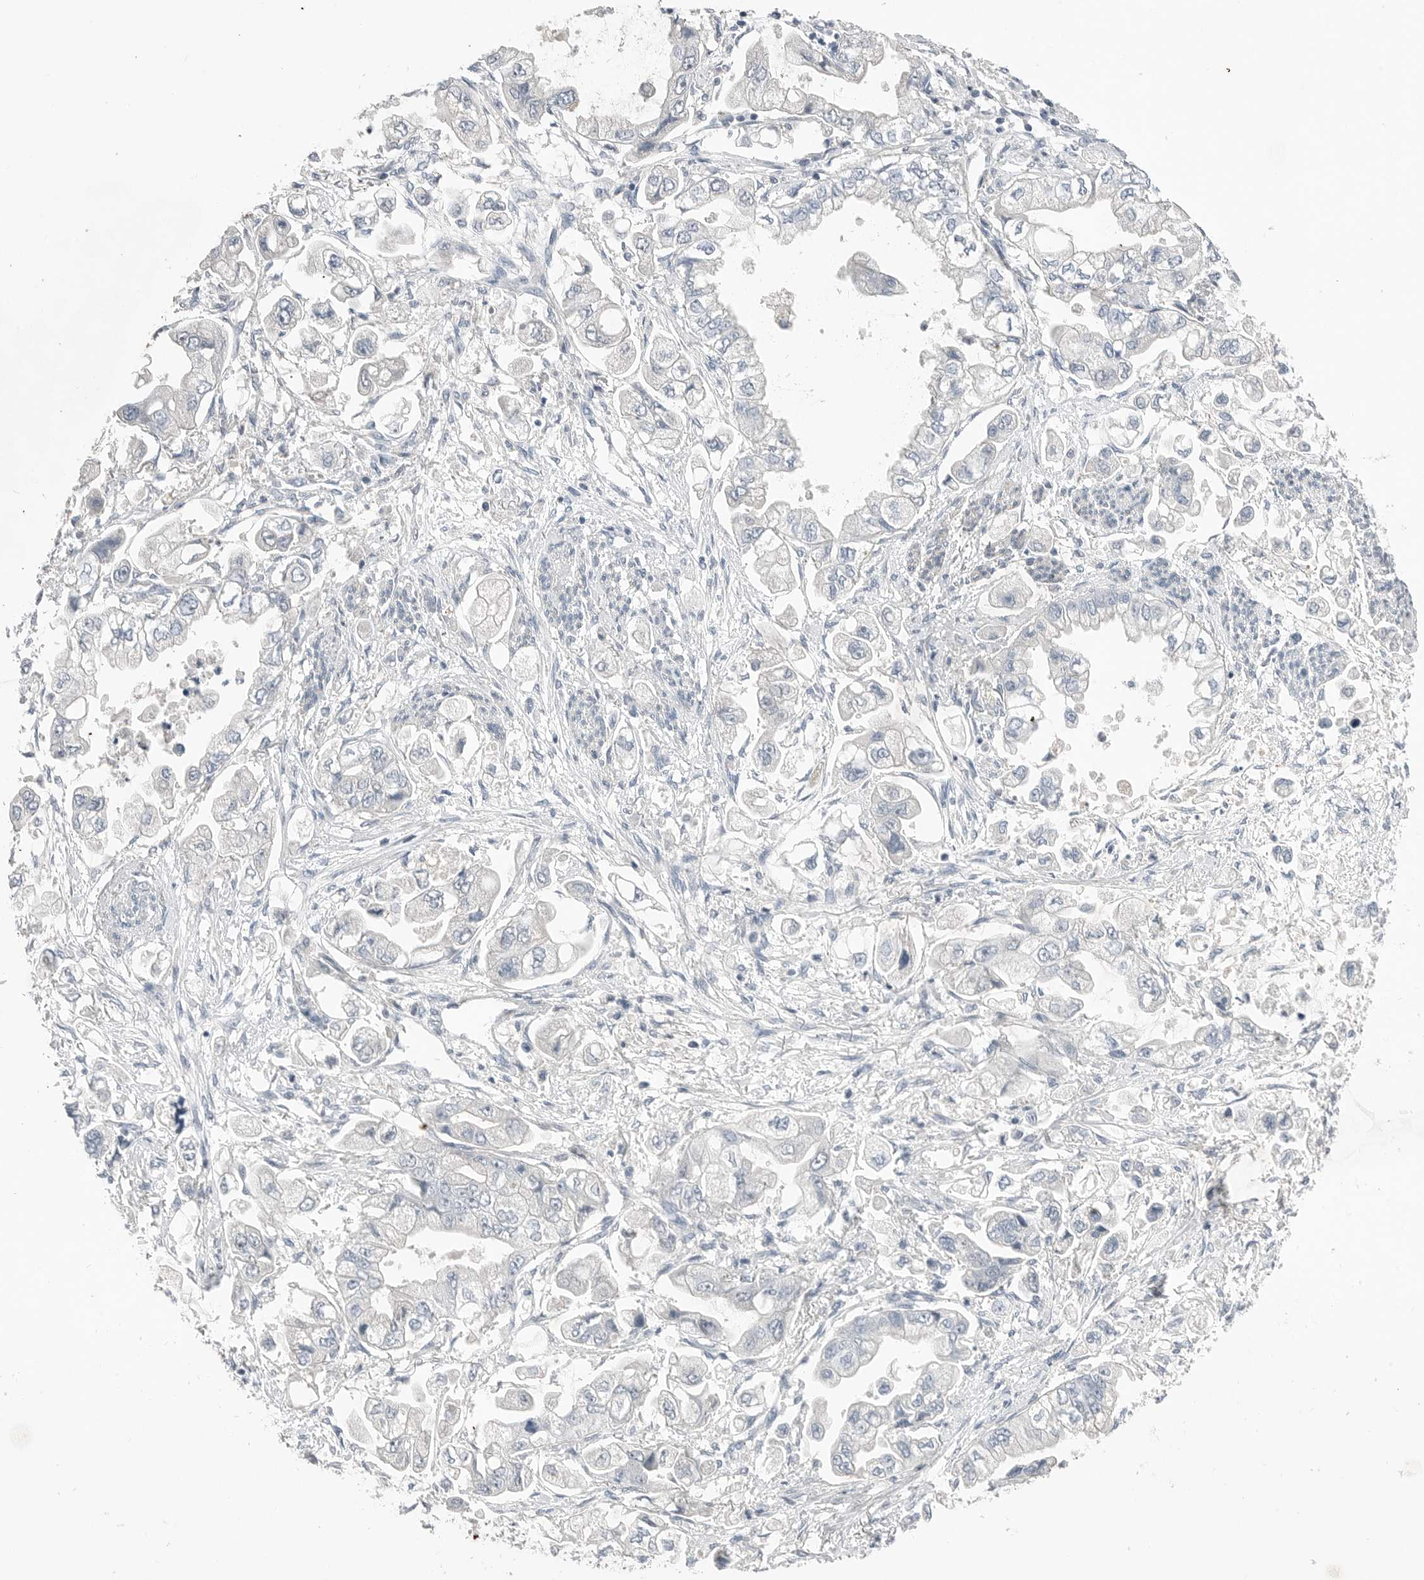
{"staining": {"intensity": "negative", "quantity": "none", "location": "none"}, "tissue": "stomach cancer", "cell_type": "Tumor cells", "image_type": "cancer", "snomed": [{"axis": "morphology", "description": "Adenocarcinoma, NOS"}, {"axis": "topography", "description": "Stomach"}], "caption": "Tumor cells are negative for protein expression in human stomach cancer.", "gene": "SERPINB7", "patient": {"sex": "male", "age": 62}}